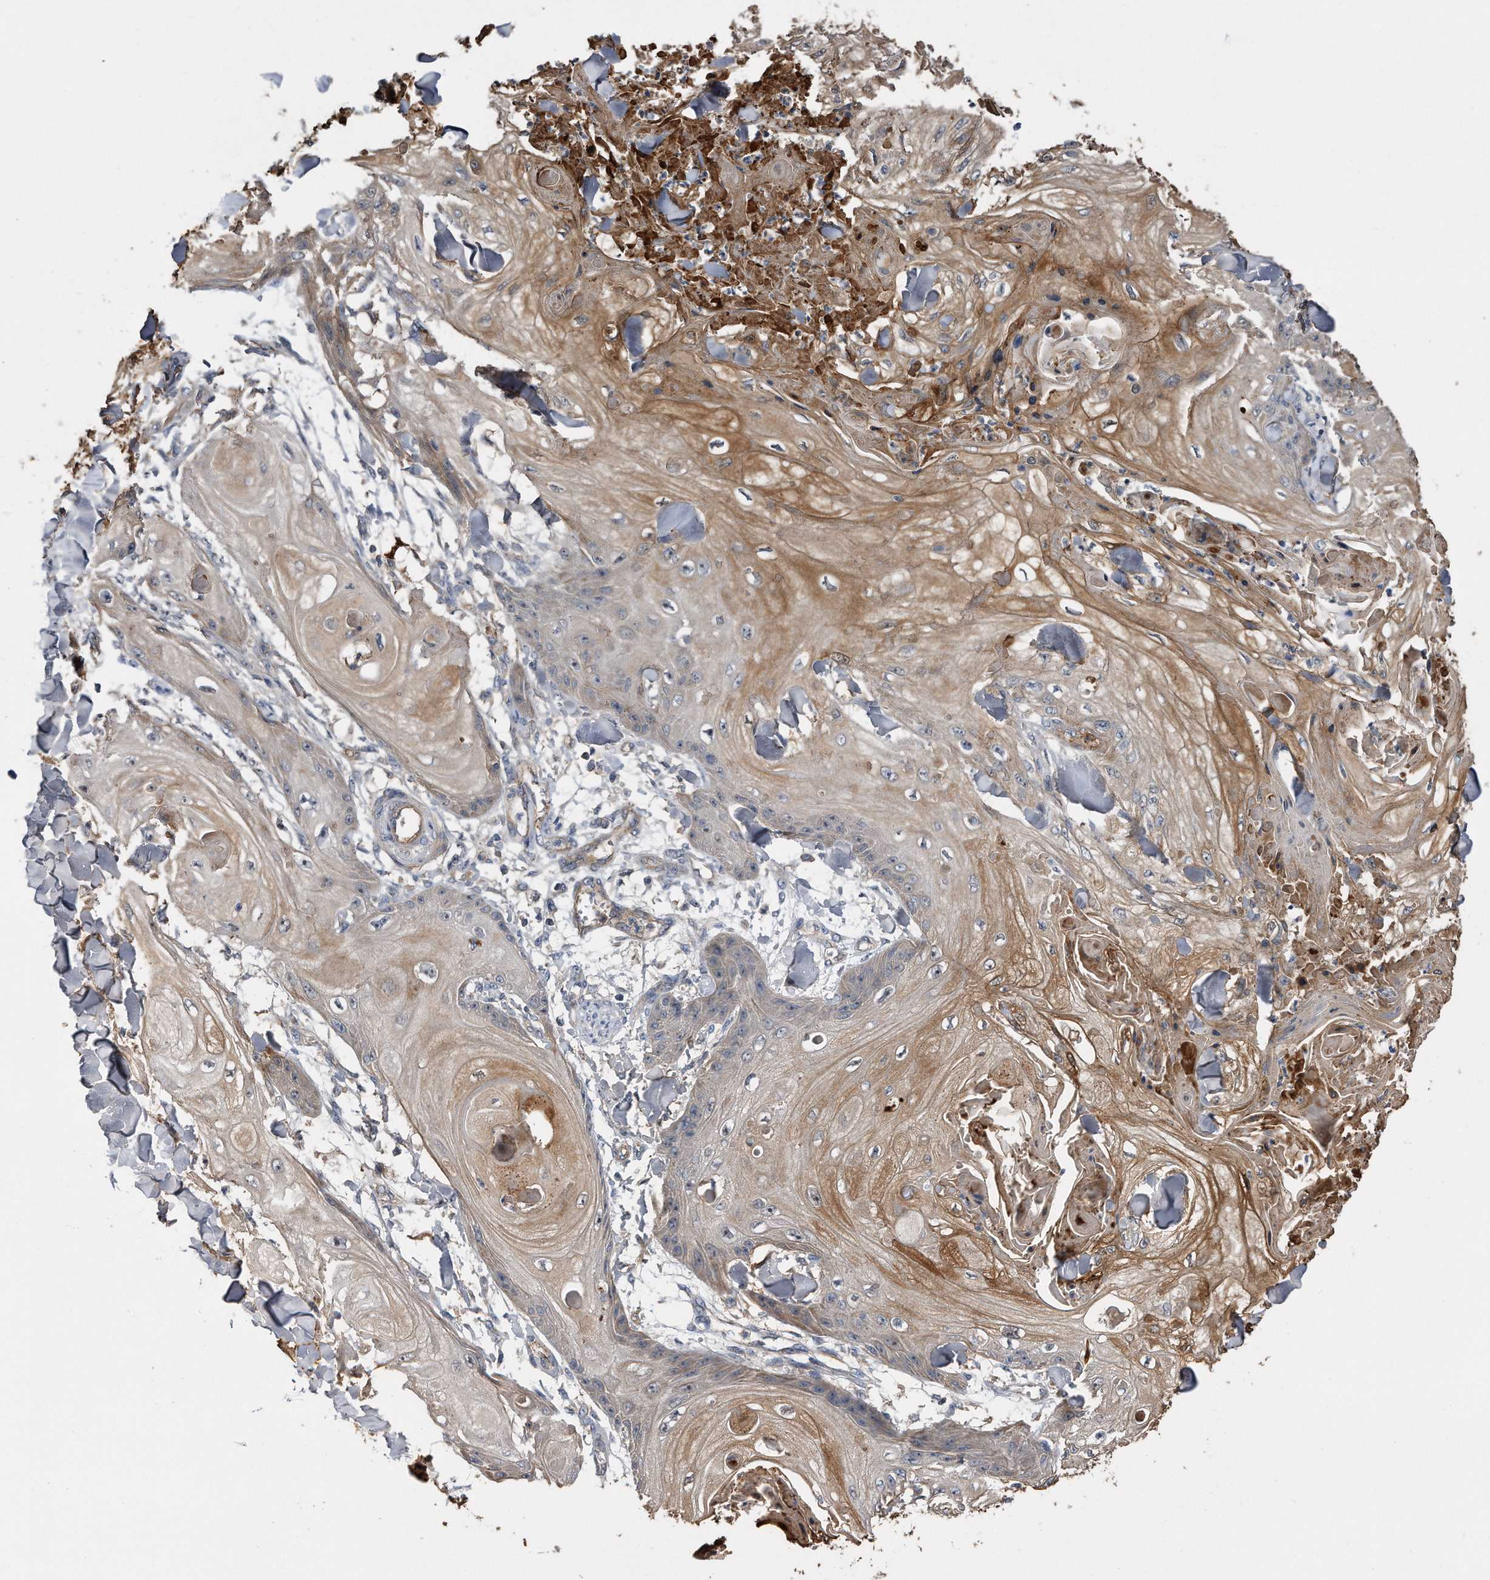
{"staining": {"intensity": "weak", "quantity": "25%-75%", "location": "cytoplasmic/membranous"}, "tissue": "skin cancer", "cell_type": "Tumor cells", "image_type": "cancer", "snomed": [{"axis": "morphology", "description": "Squamous cell carcinoma, NOS"}, {"axis": "topography", "description": "Skin"}], "caption": "Brown immunohistochemical staining in squamous cell carcinoma (skin) reveals weak cytoplasmic/membranous staining in about 25%-75% of tumor cells.", "gene": "KCND3", "patient": {"sex": "male", "age": 74}}